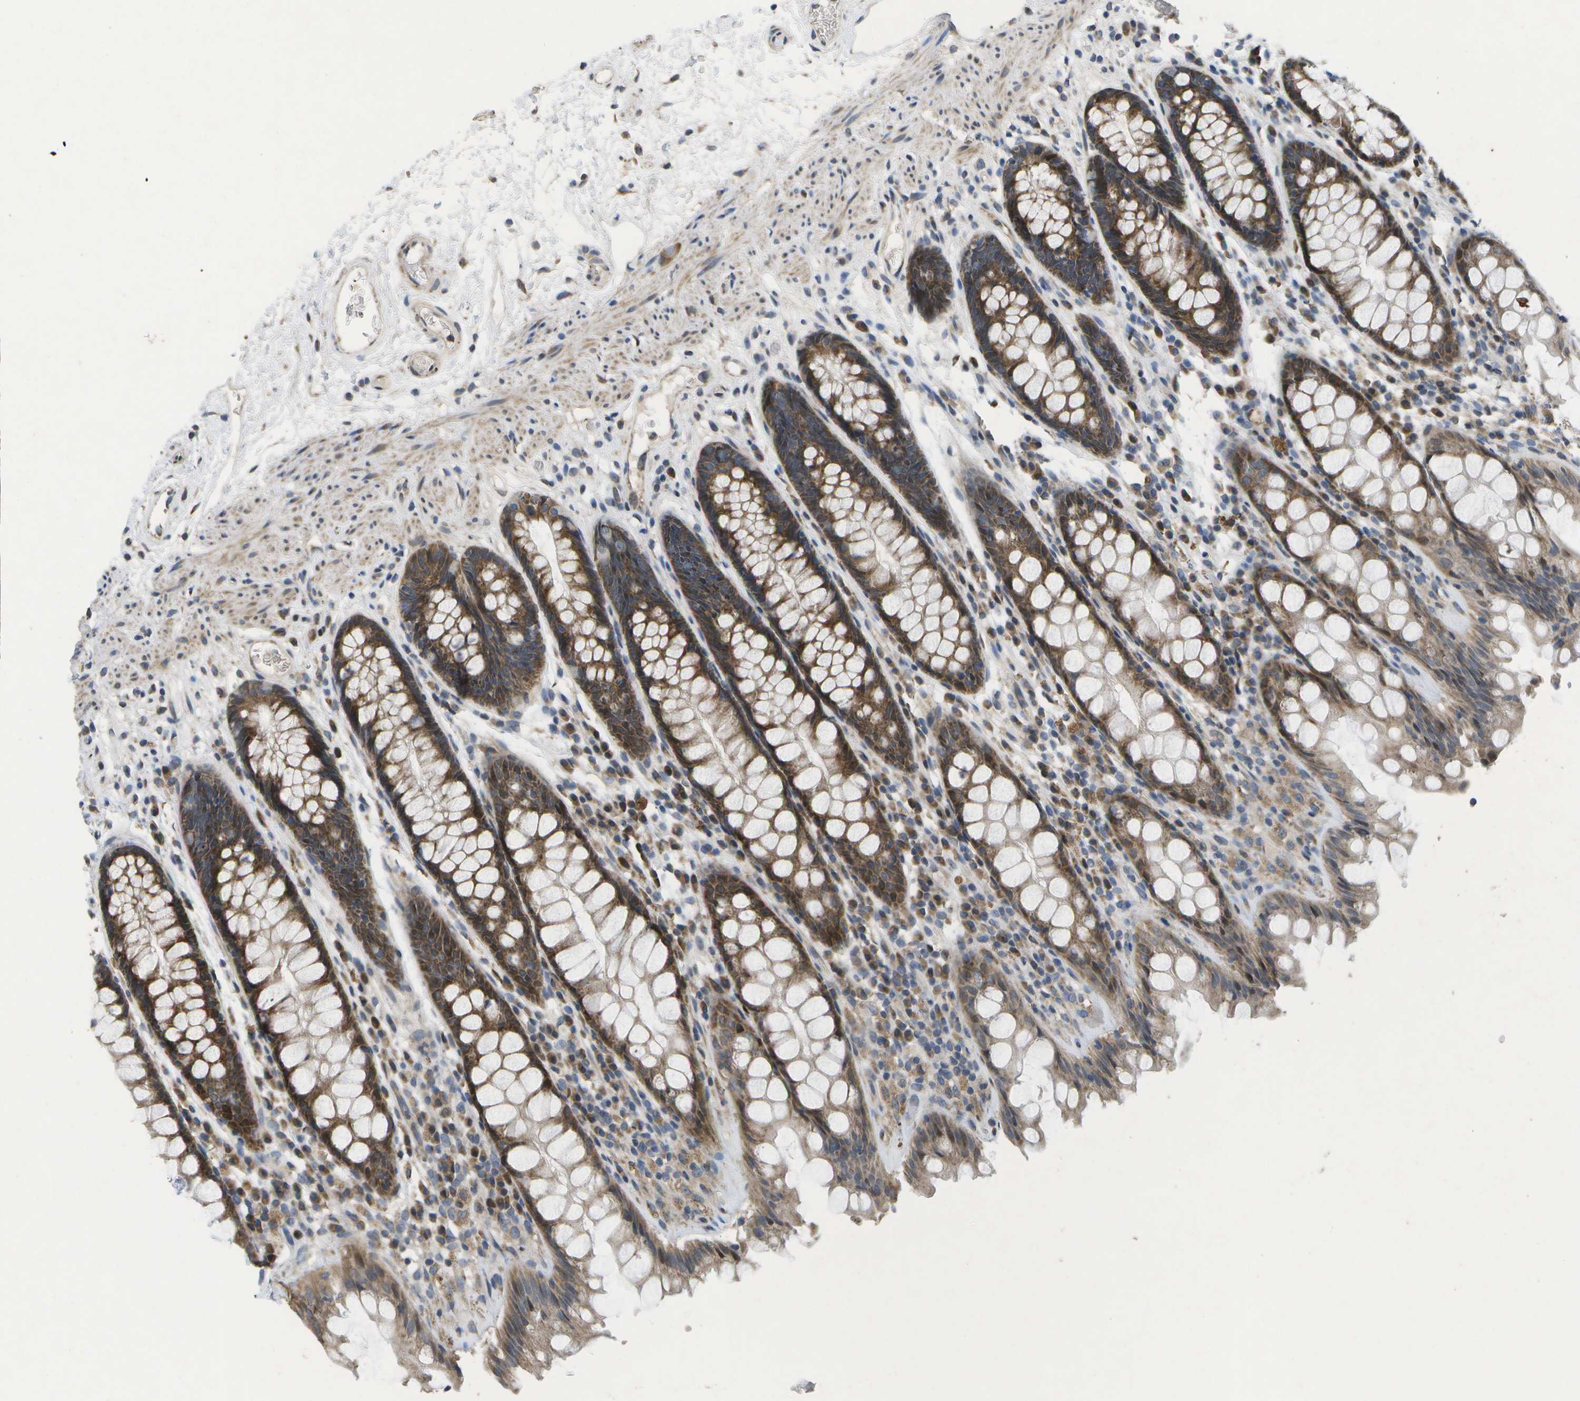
{"staining": {"intensity": "moderate", "quantity": ">75%", "location": "cytoplasmic/membranous"}, "tissue": "rectum", "cell_type": "Glandular cells", "image_type": "normal", "snomed": [{"axis": "morphology", "description": "Normal tissue, NOS"}, {"axis": "topography", "description": "Rectum"}], "caption": "This is a micrograph of IHC staining of benign rectum, which shows moderate staining in the cytoplasmic/membranous of glandular cells.", "gene": "HADHA", "patient": {"sex": "male", "age": 64}}